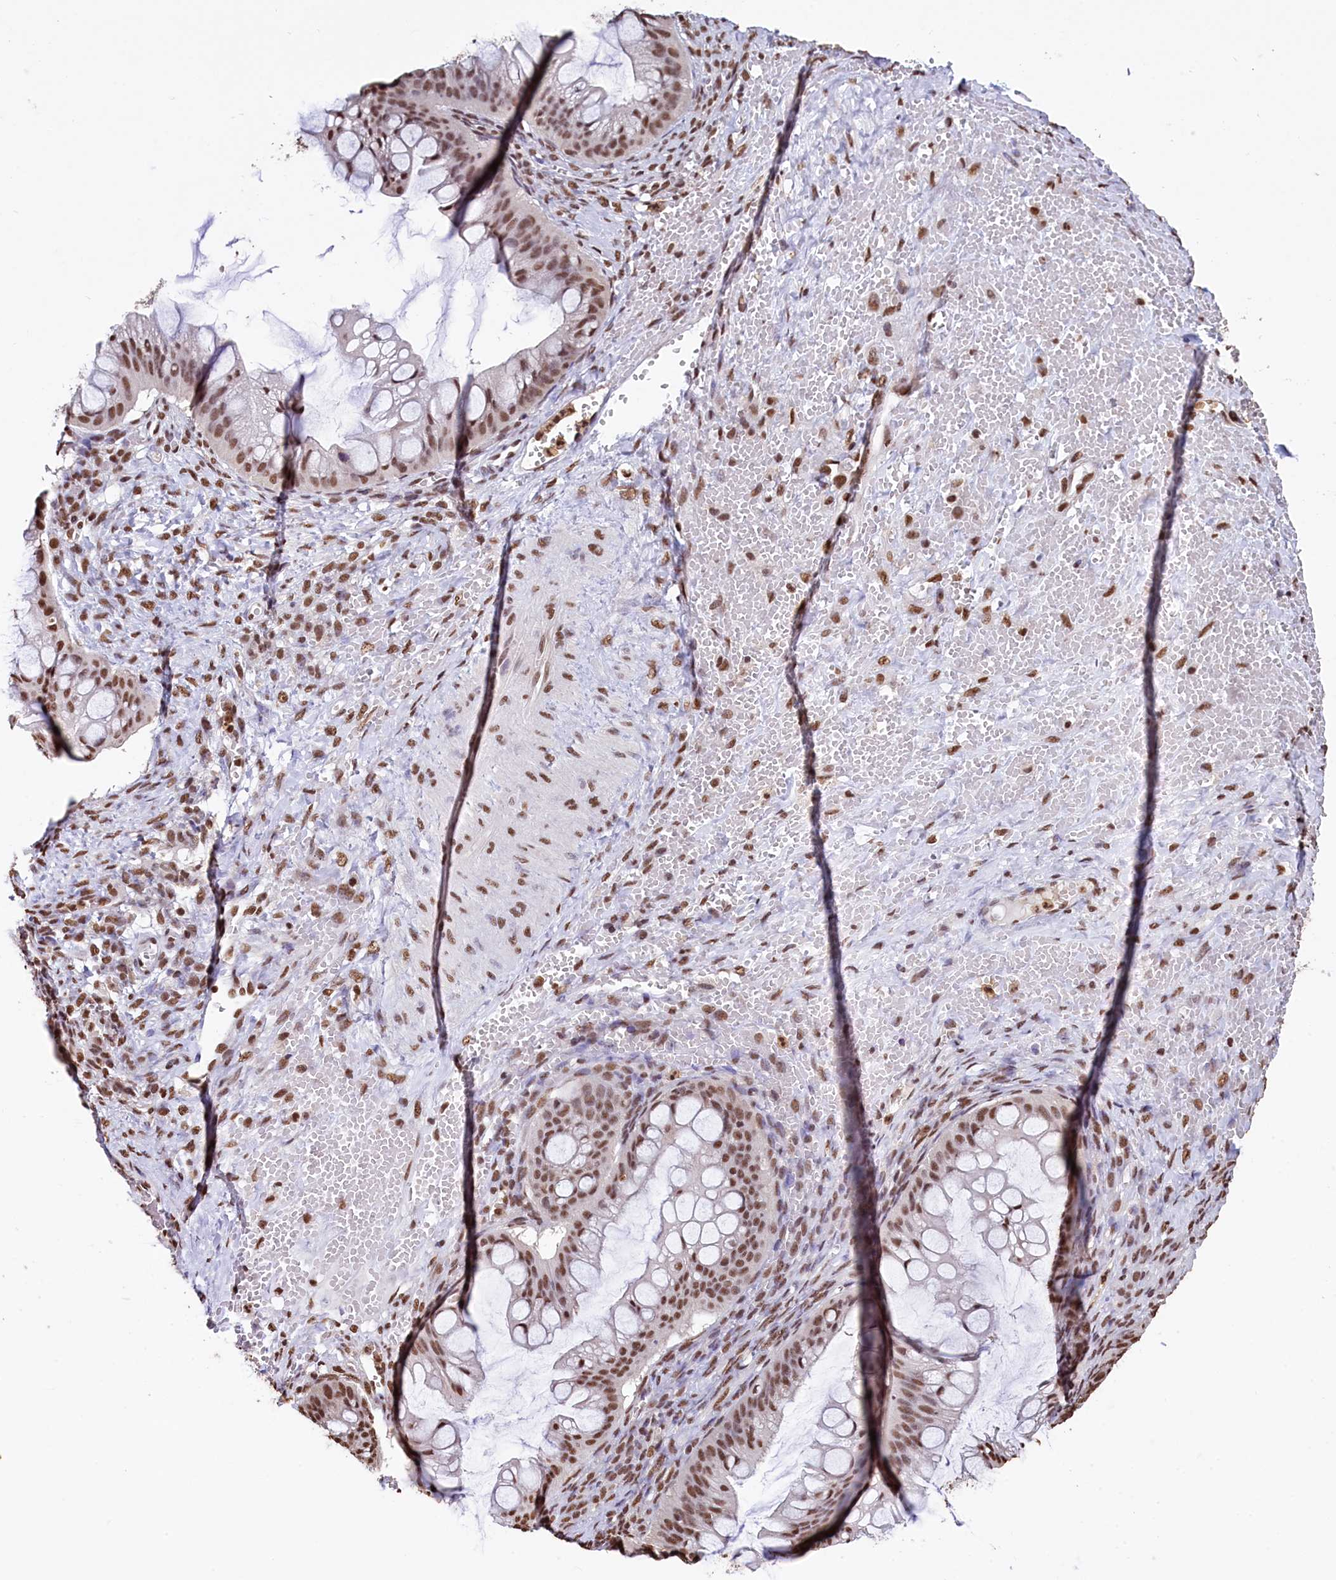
{"staining": {"intensity": "moderate", "quantity": ">75%", "location": "nuclear"}, "tissue": "ovarian cancer", "cell_type": "Tumor cells", "image_type": "cancer", "snomed": [{"axis": "morphology", "description": "Cystadenocarcinoma, mucinous, NOS"}, {"axis": "topography", "description": "Ovary"}], "caption": "A medium amount of moderate nuclear expression is identified in about >75% of tumor cells in ovarian mucinous cystadenocarcinoma tissue. The staining was performed using DAB to visualize the protein expression in brown, while the nuclei were stained in blue with hematoxylin (Magnification: 20x).", "gene": "SNRPD2", "patient": {"sex": "female", "age": 73}}